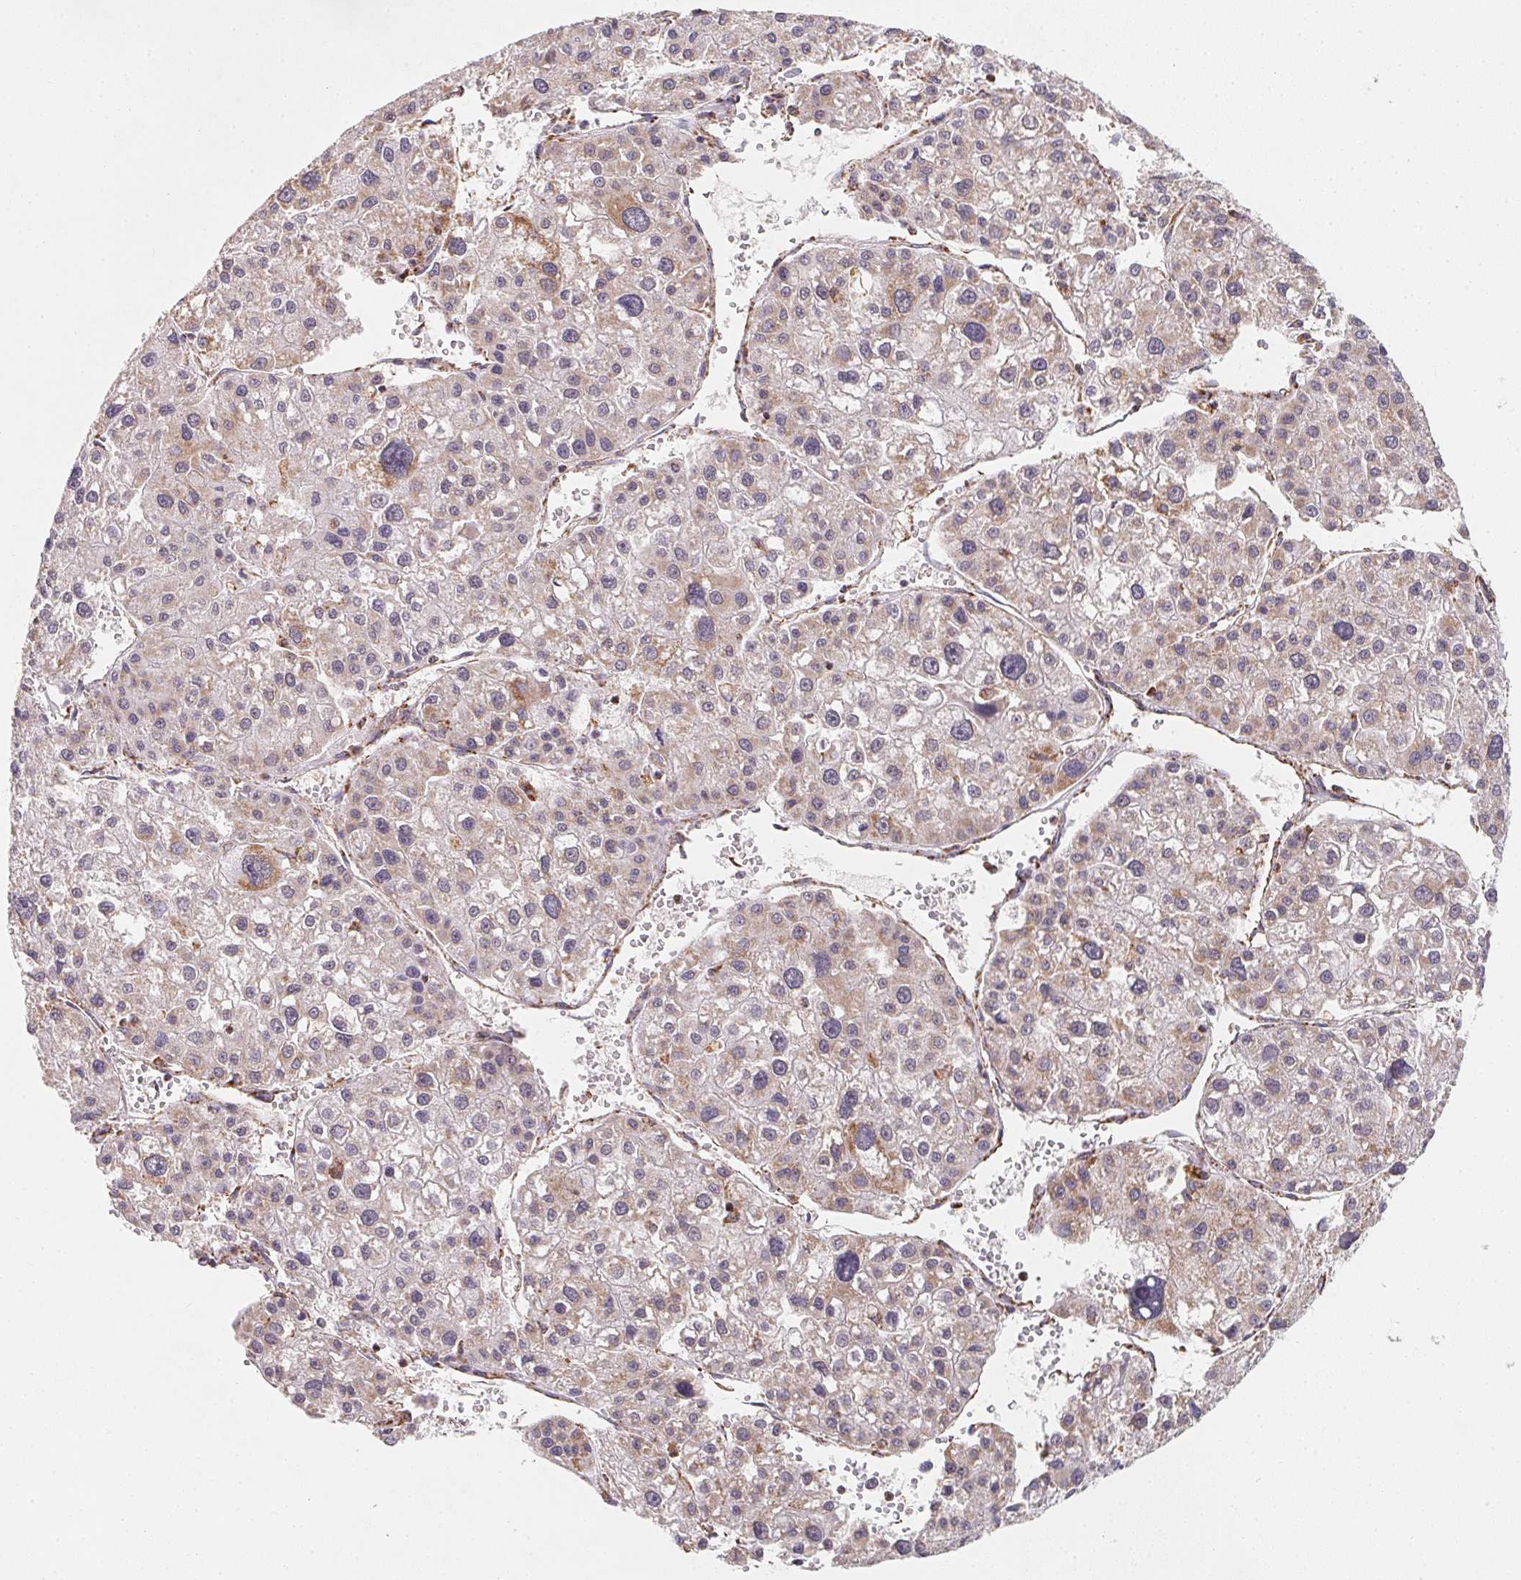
{"staining": {"intensity": "weak", "quantity": "25%-75%", "location": "cytoplasmic/membranous"}, "tissue": "liver cancer", "cell_type": "Tumor cells", "image_type": "cancer", "snomed": [{"axis": "morphology", "description": "Carcinoma, Hepatocellular, NOS"}, {"axis": "topography", "description": "Liver"}], "caption": "DAB (3,3'-diaminobenzidine) immunohistochemical staining of human liver cancer demonstrates weak cytoplasmic/membranous protein positivity in approximately 25%-75% of tumor cells.", "gene": "NDUFS6", "patient": {"sex": "male", "age": 73}}